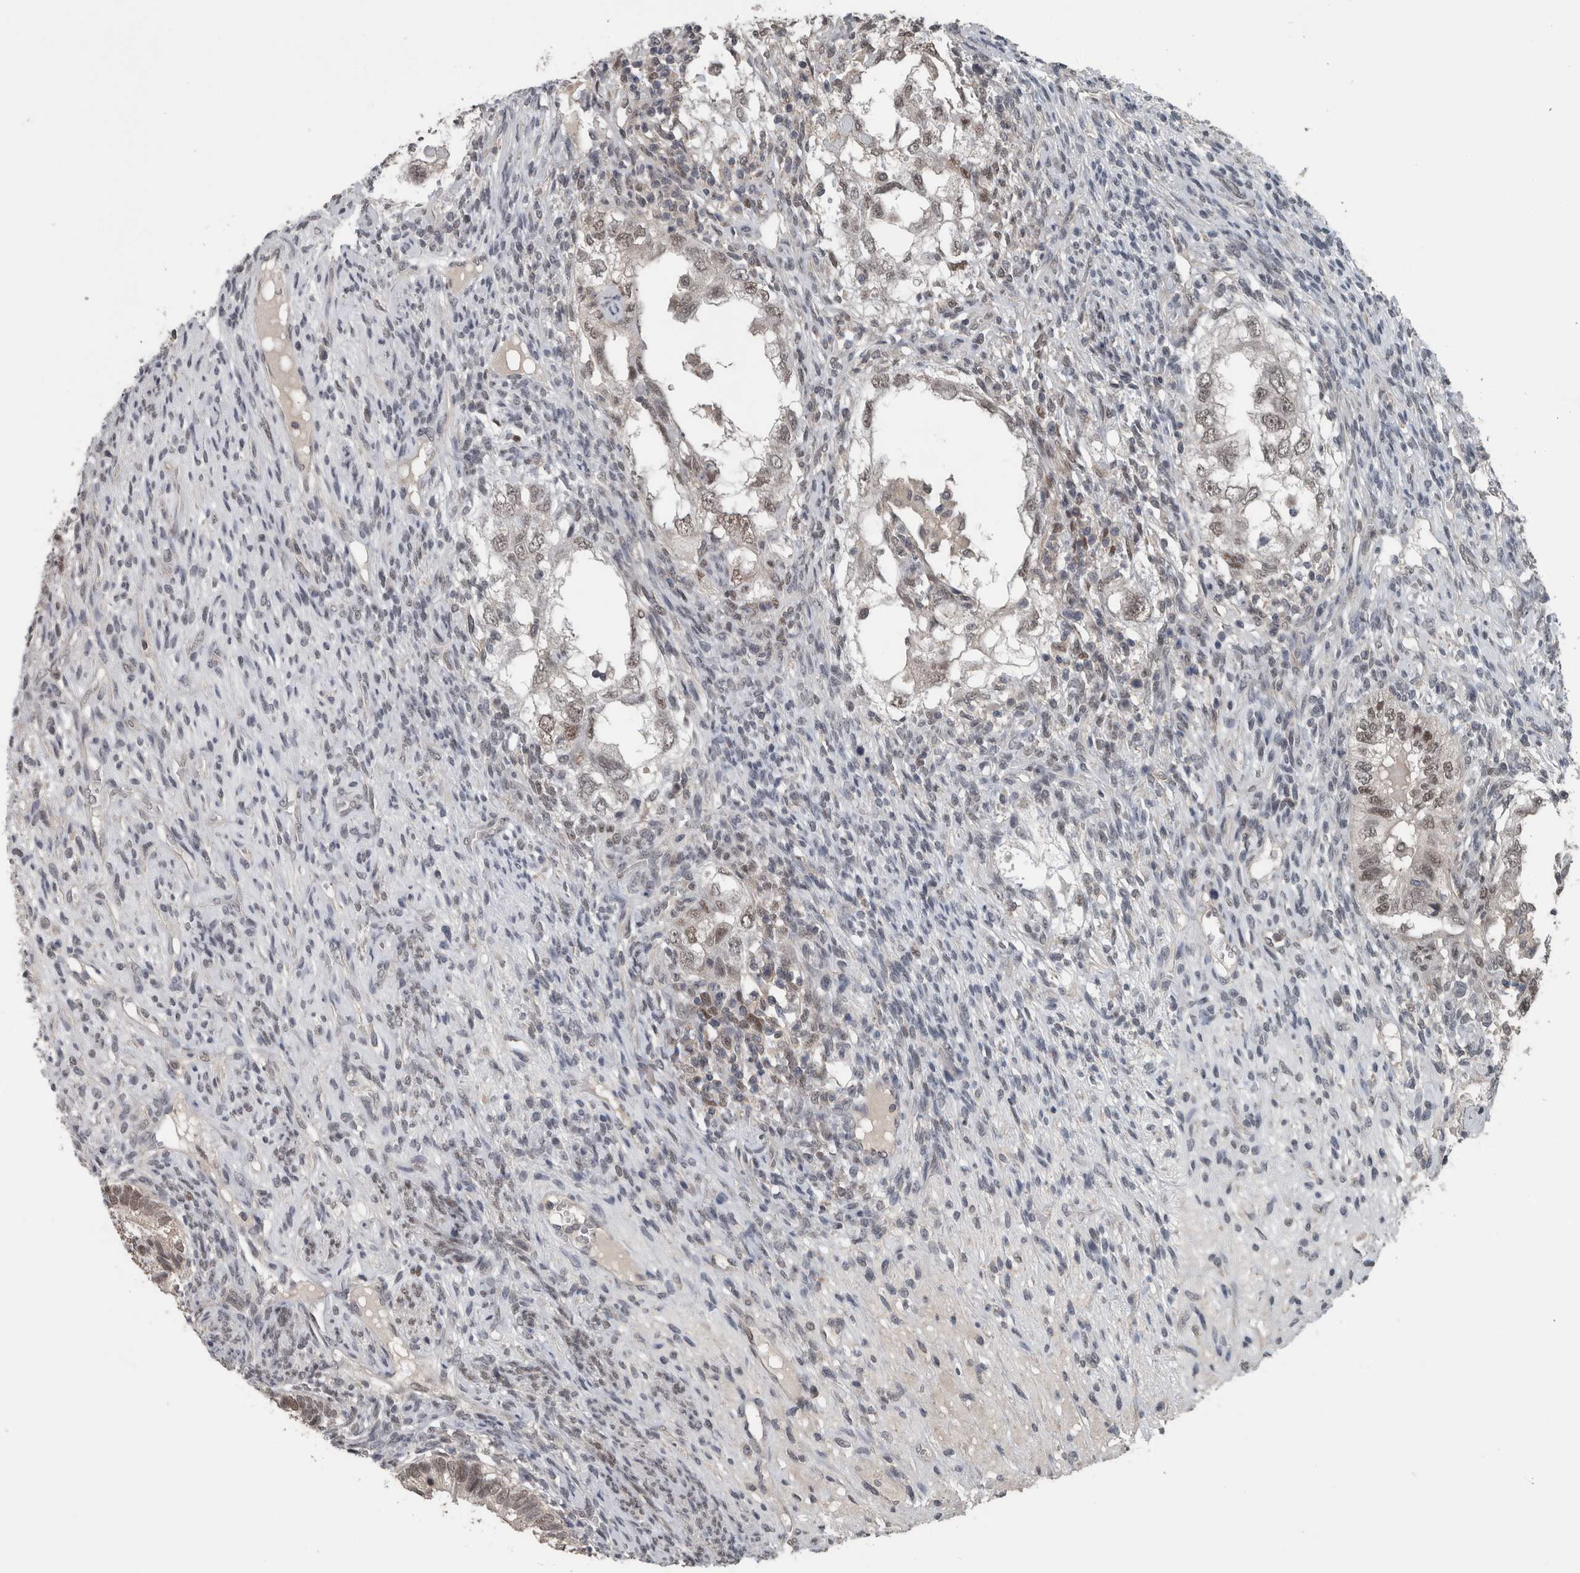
{"staining": {"intensity": "moderate", "quantity": "25%-75%", "location": "nuclear"}, "tissue": "testis cancer", "cell_type": "Tumor cells", "image_type": "cancer", "snomed": [{"axis": "morphology", "description": "Seminoma, NOS"}, {"axis": "topography", "description": "Testis"}], "caption": "IHC (DAB (3,3'-diaminobenzidine)) staining of testis seminoma displays moderate nuclear protein expression in approximately 25%-75% of tumor cells.", "gene": "ZBTB21", "patient": {"sex": "male", "age": 28}}